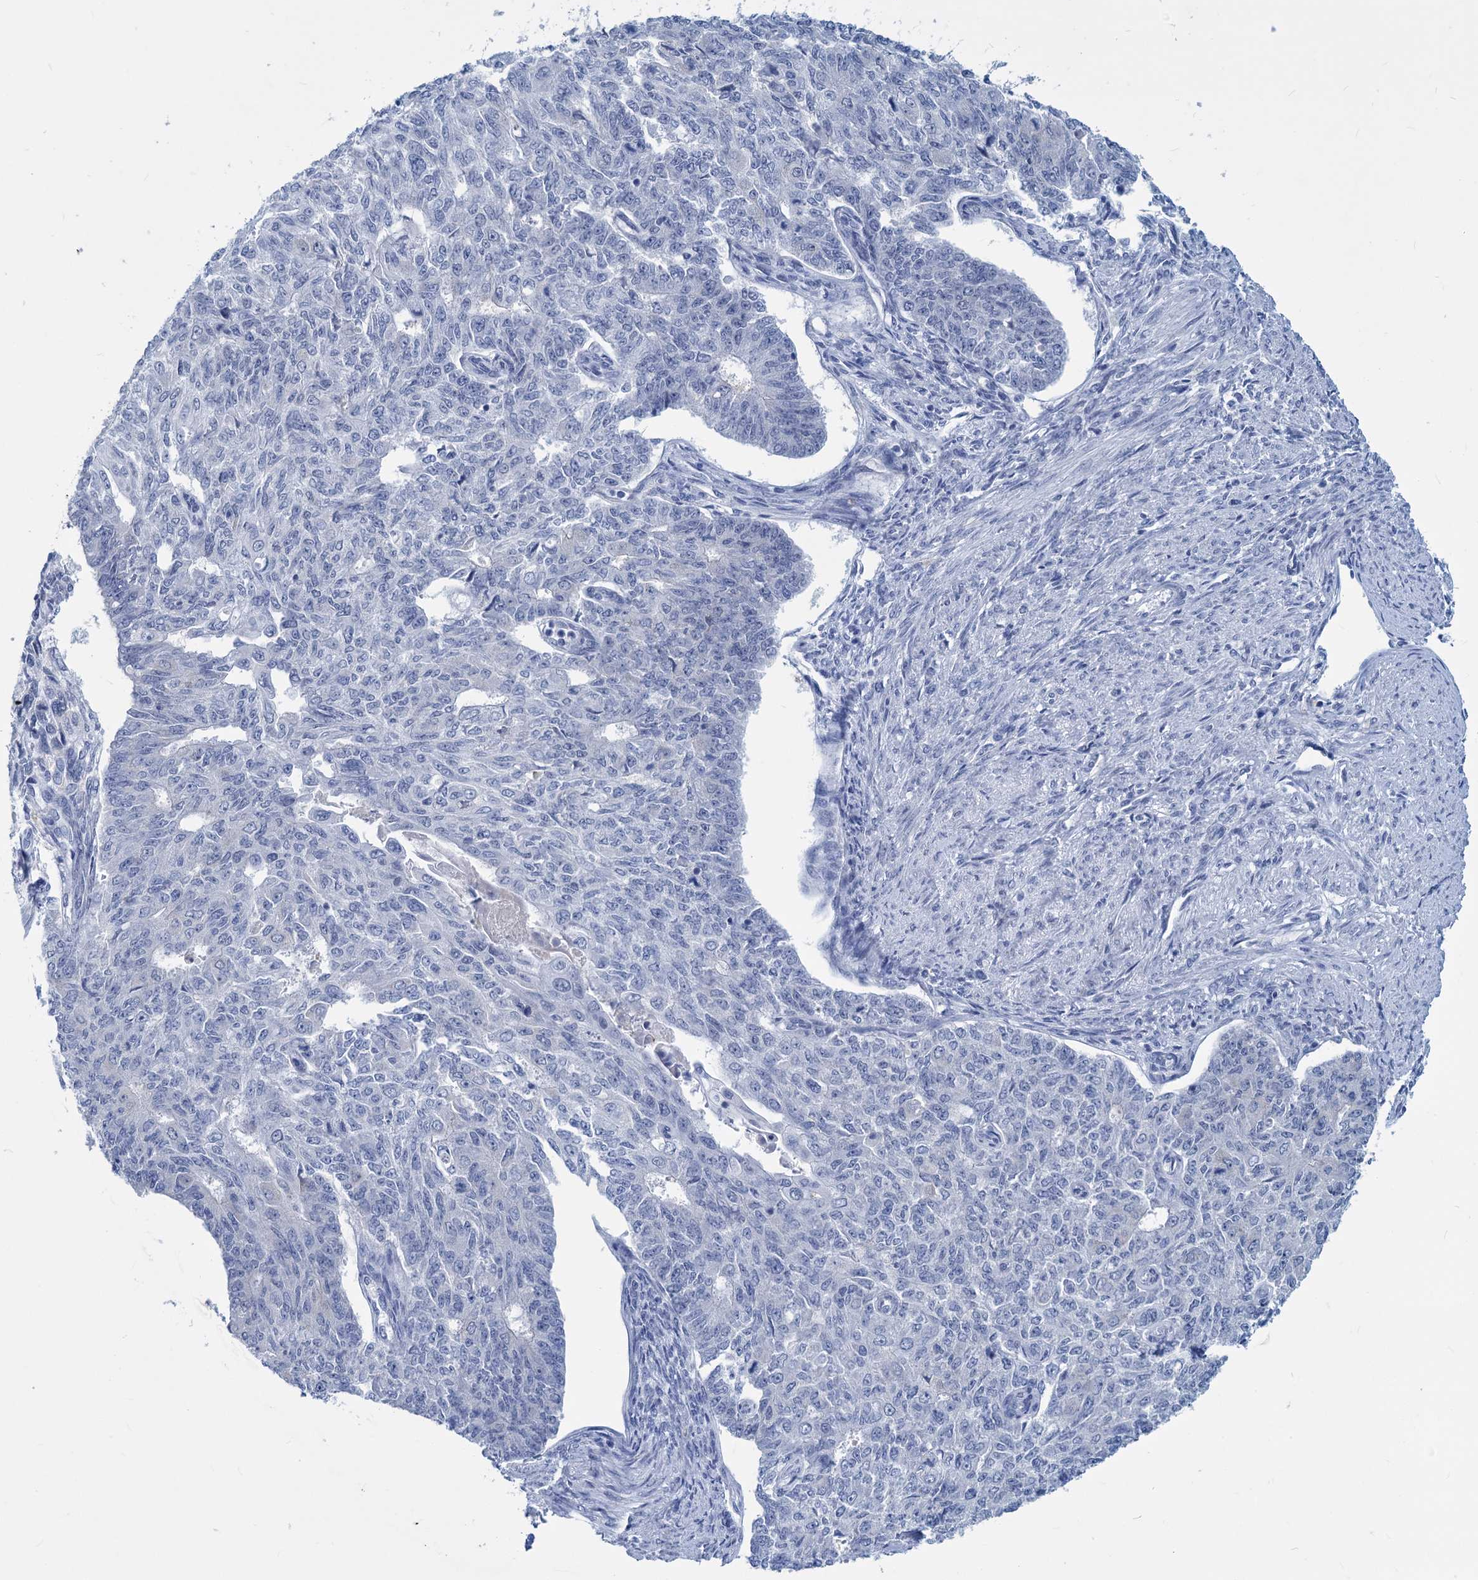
{"staining": {"intensity": "negative", "quantity": "none", "location": "none"}, "tissue": "endometrial cancer", "cell_type": "Tumor cells", "image_type": "cancer", "snomed": [{"axis": "morphology", "description": "Adenocarcinoma, NOS"}, {"axis": "topography", "description": "Endometrium"}], "caption": "This is an IHC image of adenocarcinoma (endometrial). There is no positivity in tumor cells.", "gene": "NEU3", "patient": {"sex": "female", "age": 32}}